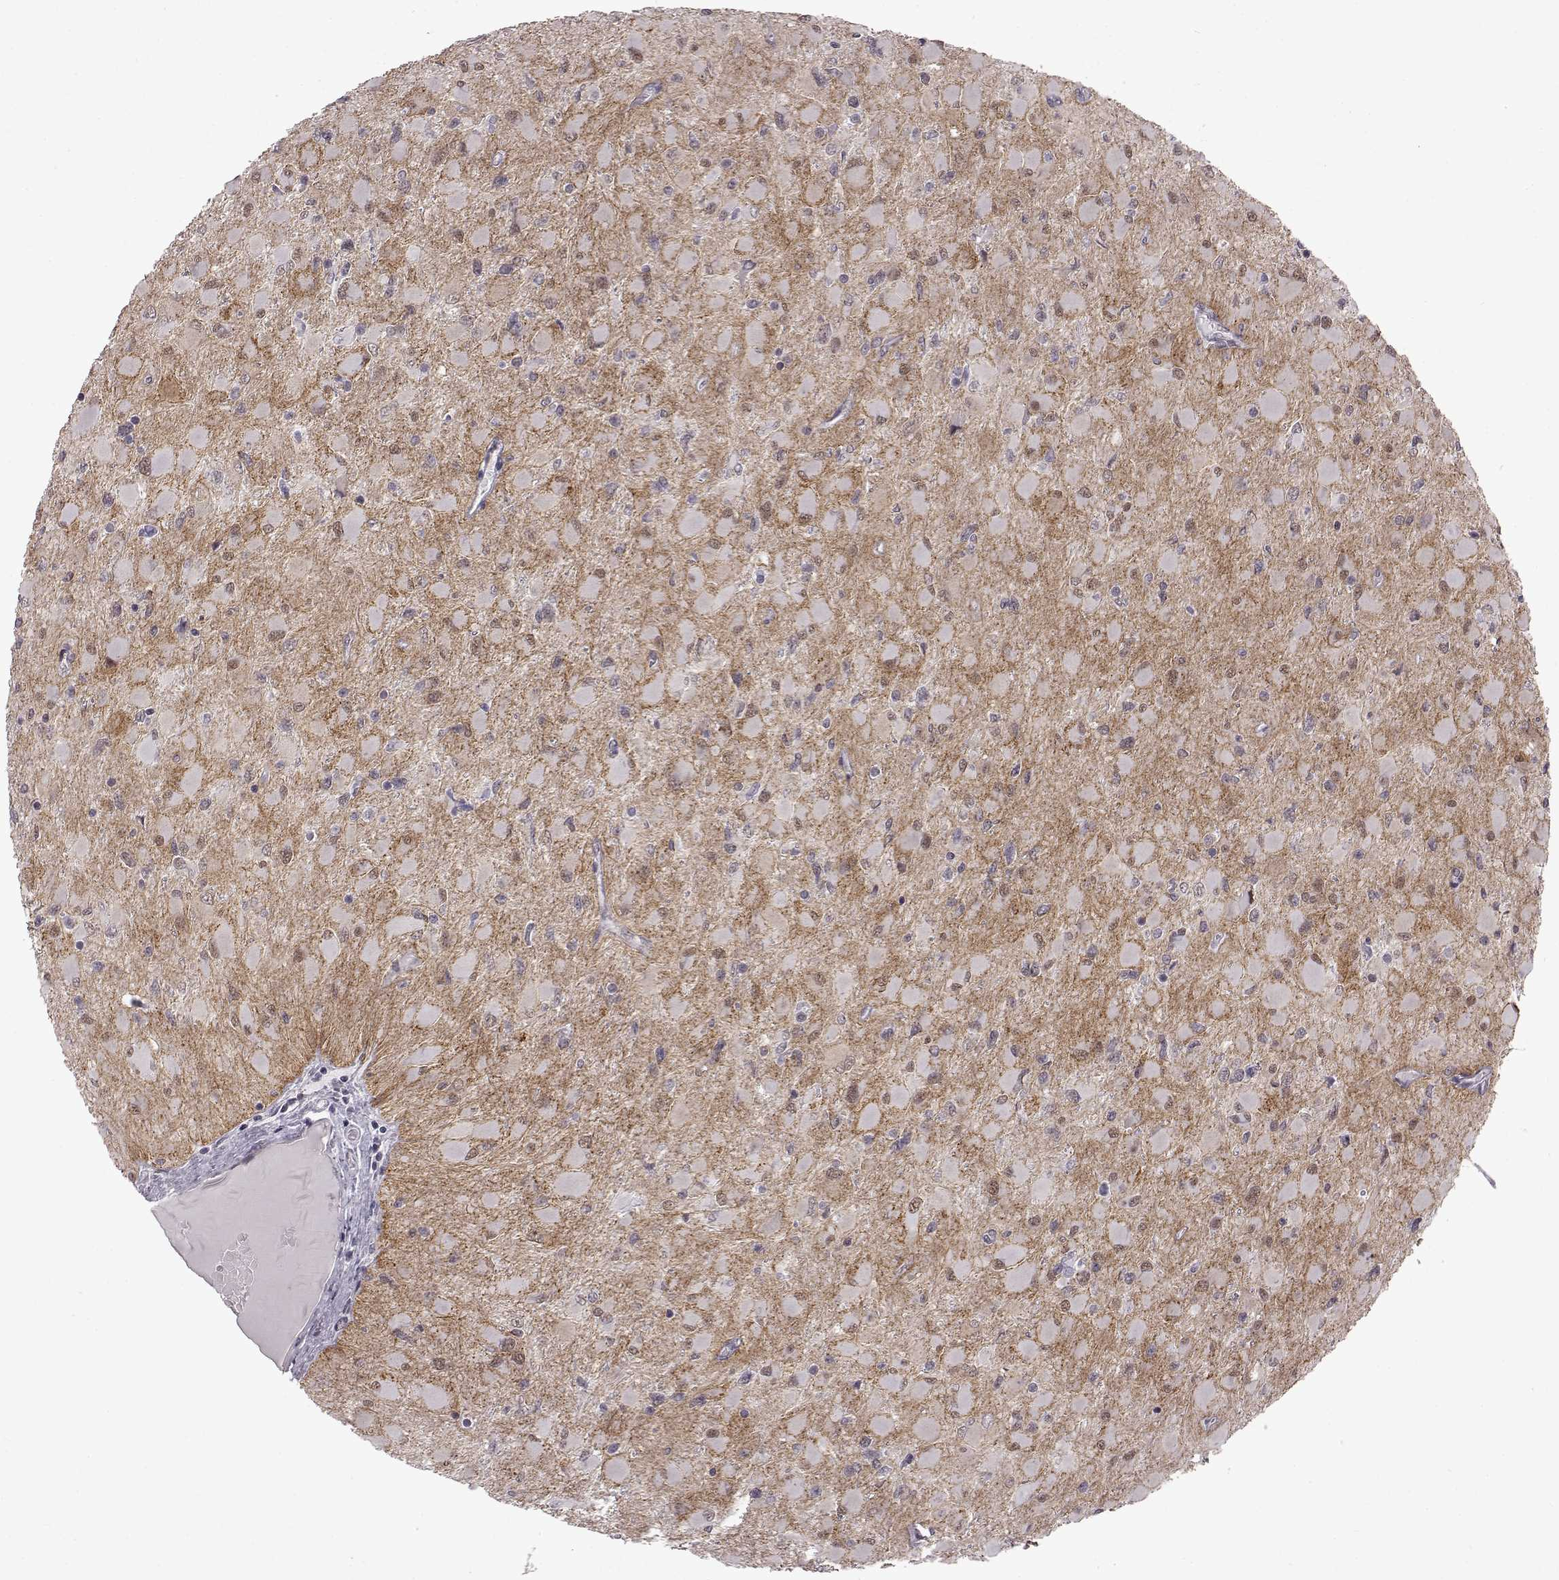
{"staining": {"intensity": "negative", "quantity": "none", "location": "none"}, "tissue": "glioma", "cell_type": "Tumor cells", "image_type": "cancer", "snomed": [{"axis": "morphology", "description": "Glioma, malignant, High grade"}, {"axis": "topography", "description": "Cerebral cortex"}], "caption": "Immunohistochemistry (IHC) image of neoplastic tissue: malignant glioma (high-grade) stained with DAB demonstrates no significant protein positivity in tumor cells.", "gene": "SYNPO2", "patient": {"sex": "female", "age": 36}}